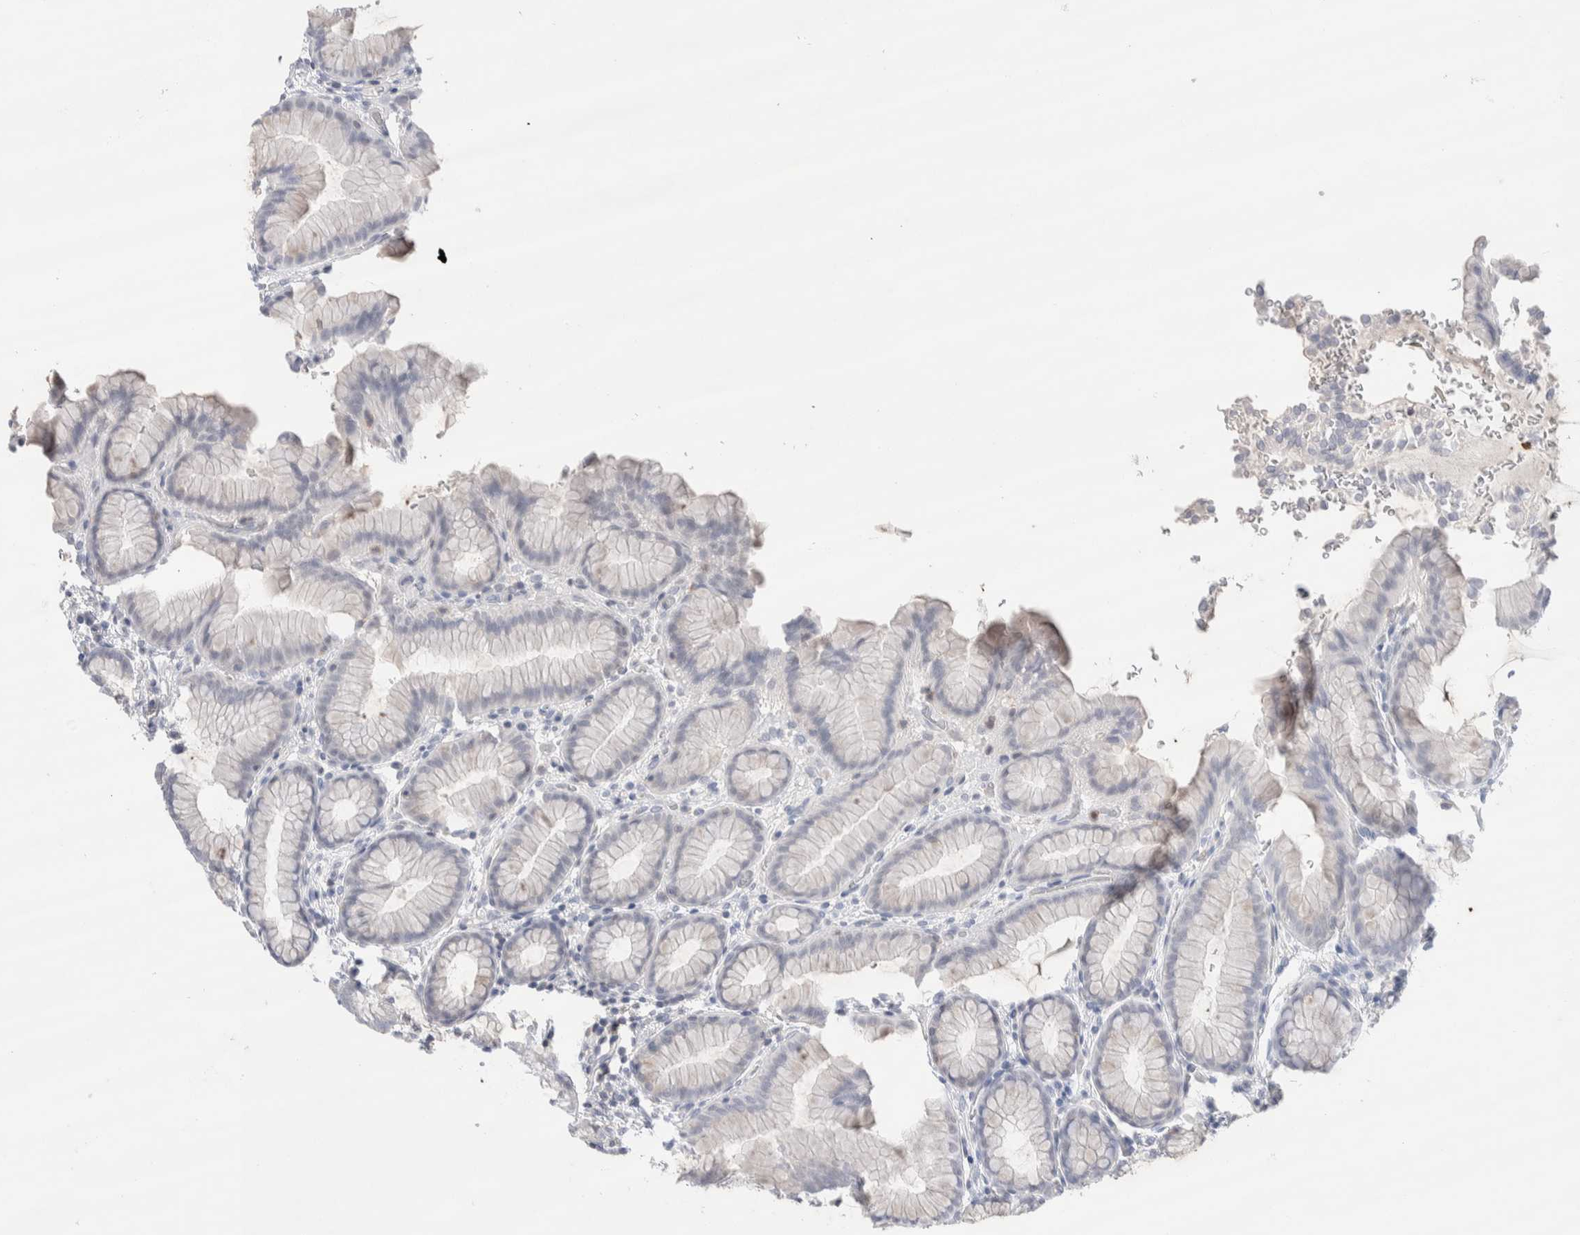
{"staining": {"intensity": "negative", "quantity": "none", "location": "none"}, "tissue": "stomach", "cell_type": "Glandular cells", "image_type": "normal", "snomed": [{"axis": "morphology", "description": "Normal tissue, NOS"}, {"axis": "topography", "description": "Stomach"}], "caption": "DAB (3,3'-diaminobenzidine) immunohistochemical staining of normal stomach shows no significant staining in glandular cells. (DAB (3,3'-diaminobenzidine) immunohistochemistry (IHC), high magnification).", "gene": "SEPTIN4", "patient": {"sex": "male", "age": 42}}